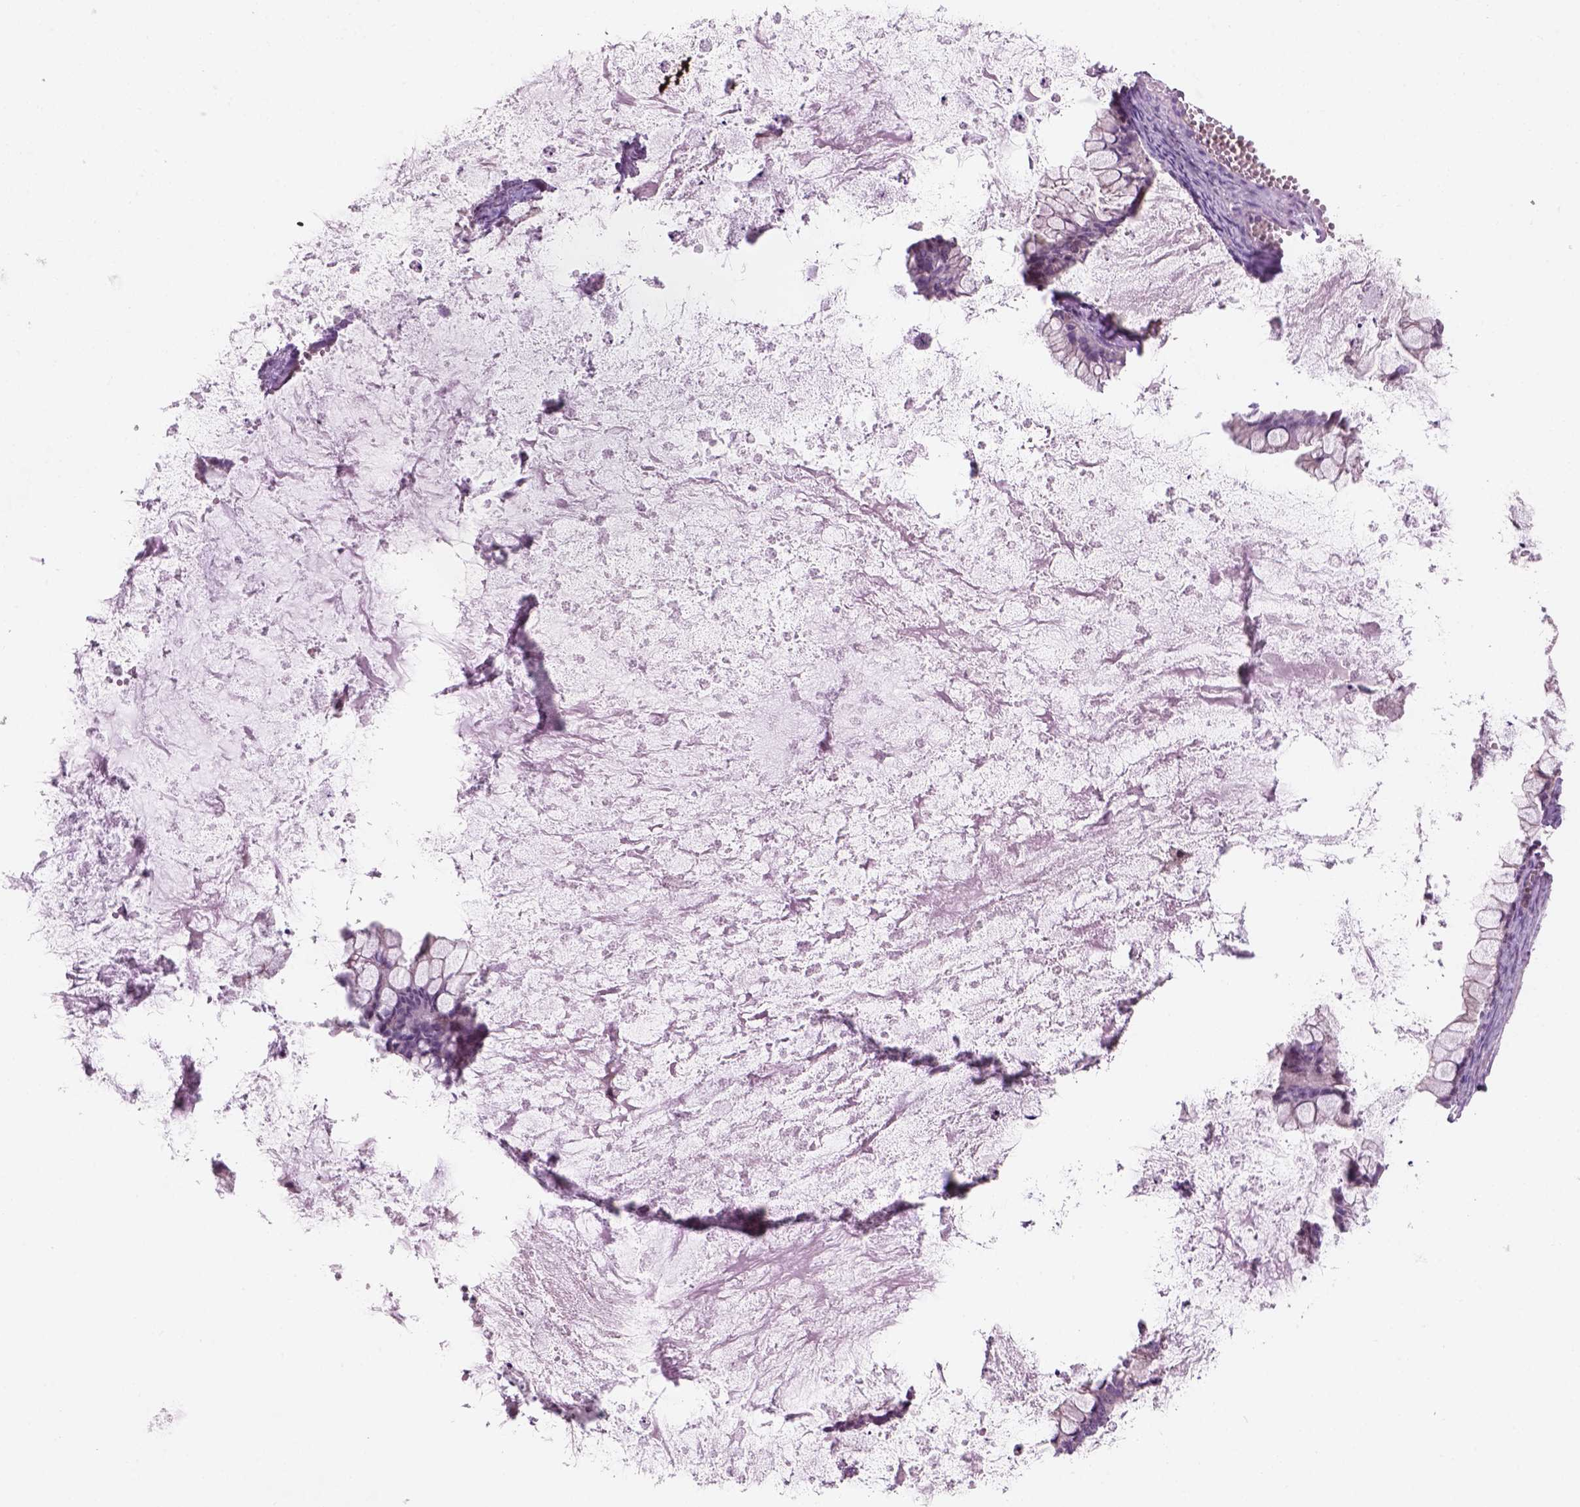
{"staining": {"intensity": "negative", "quantity": "none", "location": "none"}, "tissue": "ovarian cancer", "cell_type": "Tumor cells", "image_type": "cancer", "snomed": [{"axis": "morphology", "description": "Cystadenocarcinoma, mucinous, NOS"}, {"axis": "topography", "description": "Ovary"}], "caption": "Human ovarian cancer stained for a protein using IHC demonstrates no expression in tumor cells.", "gene": "CD84", "patient": {"sex": "female", "age": 67}}